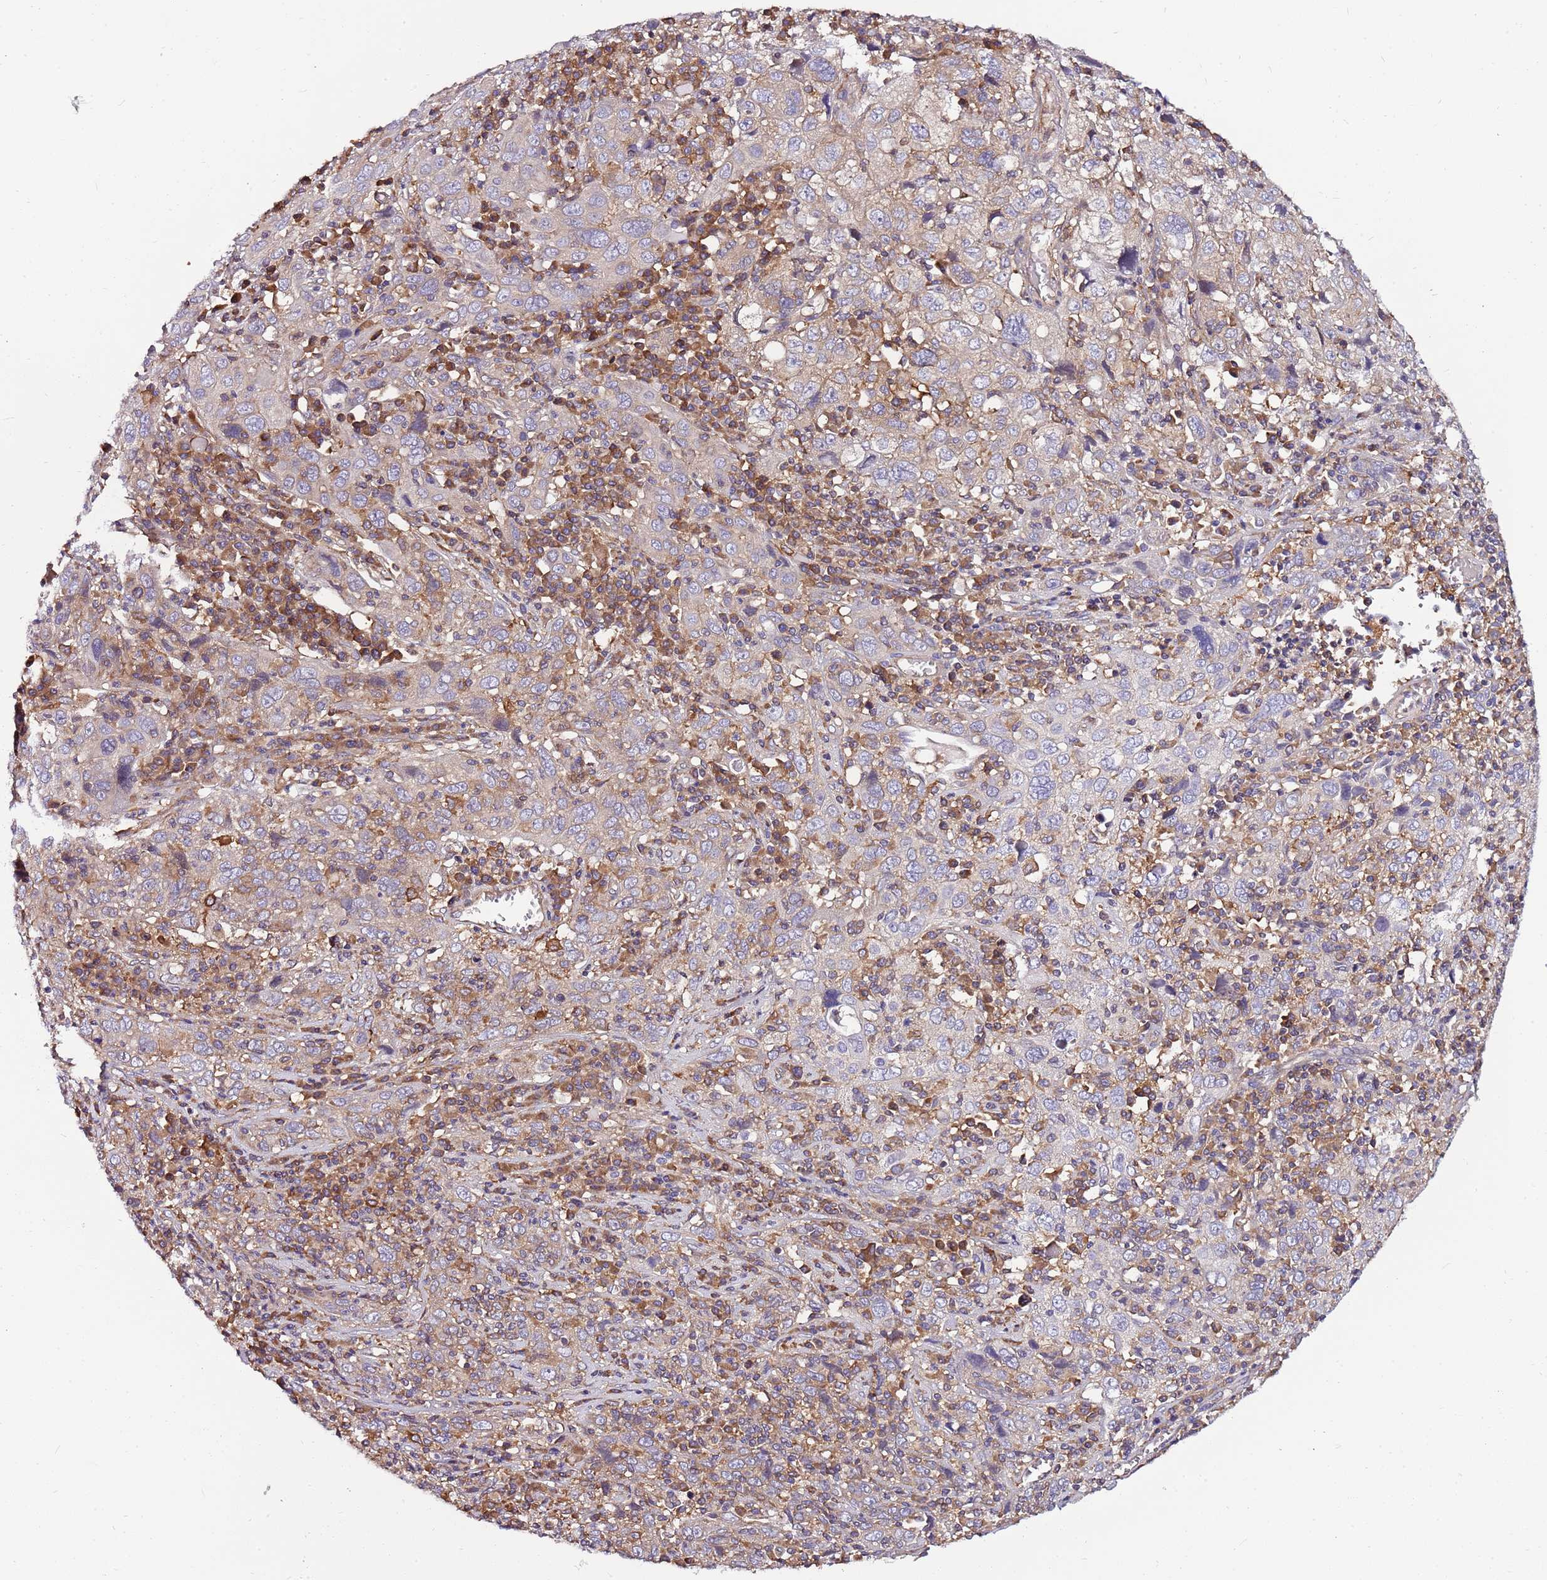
{"staining": {"intensity": "weak", "quantity": "25%-75%", "location": "cytoplasmic/membranous"}, "tissue": "cervical cancer", "cell_type": "Tumor cells", "image_type": "cancer", "snomed": [{"axis": "morphology", "description": "Squamous cell carcinoma, NOS"}, {"axis": "topography", "description": "Cervix"}], "caption": "Cervical cancer stained with immunohistochemistry (IHC) shows weak cytoplasmic/membranous expression in about 25%-75% of tumor cells. (Brightfield microscopy of DAB IHC at high magnification).", "gene": "ATXN2L", "patient": {"sex": "female", "age": 46}}